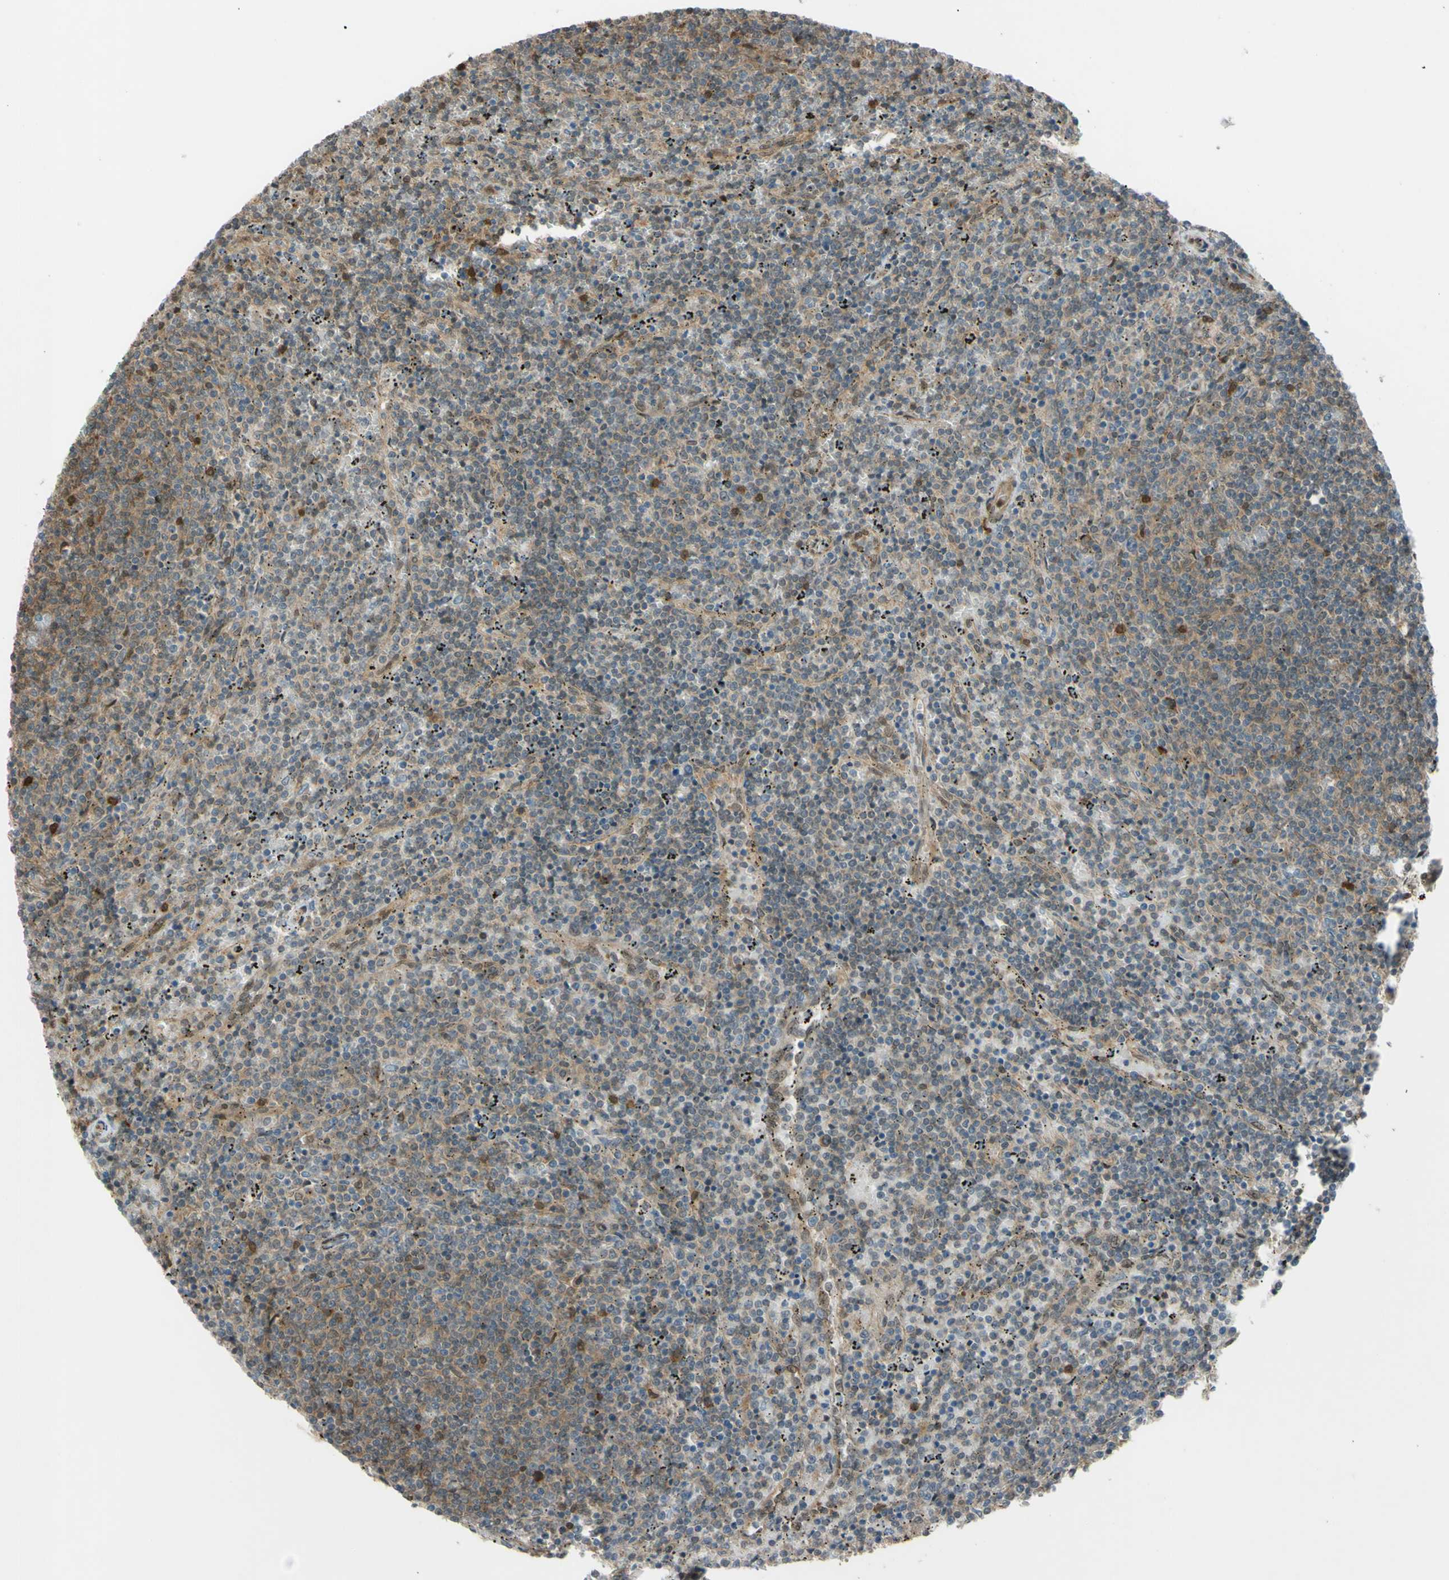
{"staining": {"intensity": "negative", "quantity": "none", "location": "none"}, "tissue": "lymphoma", "cell_type": "Tumor cells", "image_type": "cancer", "snomed": [{"axis": "morphology", "description": "Malignant lymphoma, non-Hodgkin's type, Low grade"}, {"axis": "topography", "description": "Spleen"}], "caption": "An image of low-grade malignant lymphoma, non-Hodgkin's type stained for a protein displays no brown staining in tumor cells.", "gene": "YWHAQ", "patient": {"sex": "female", "age": 50}}